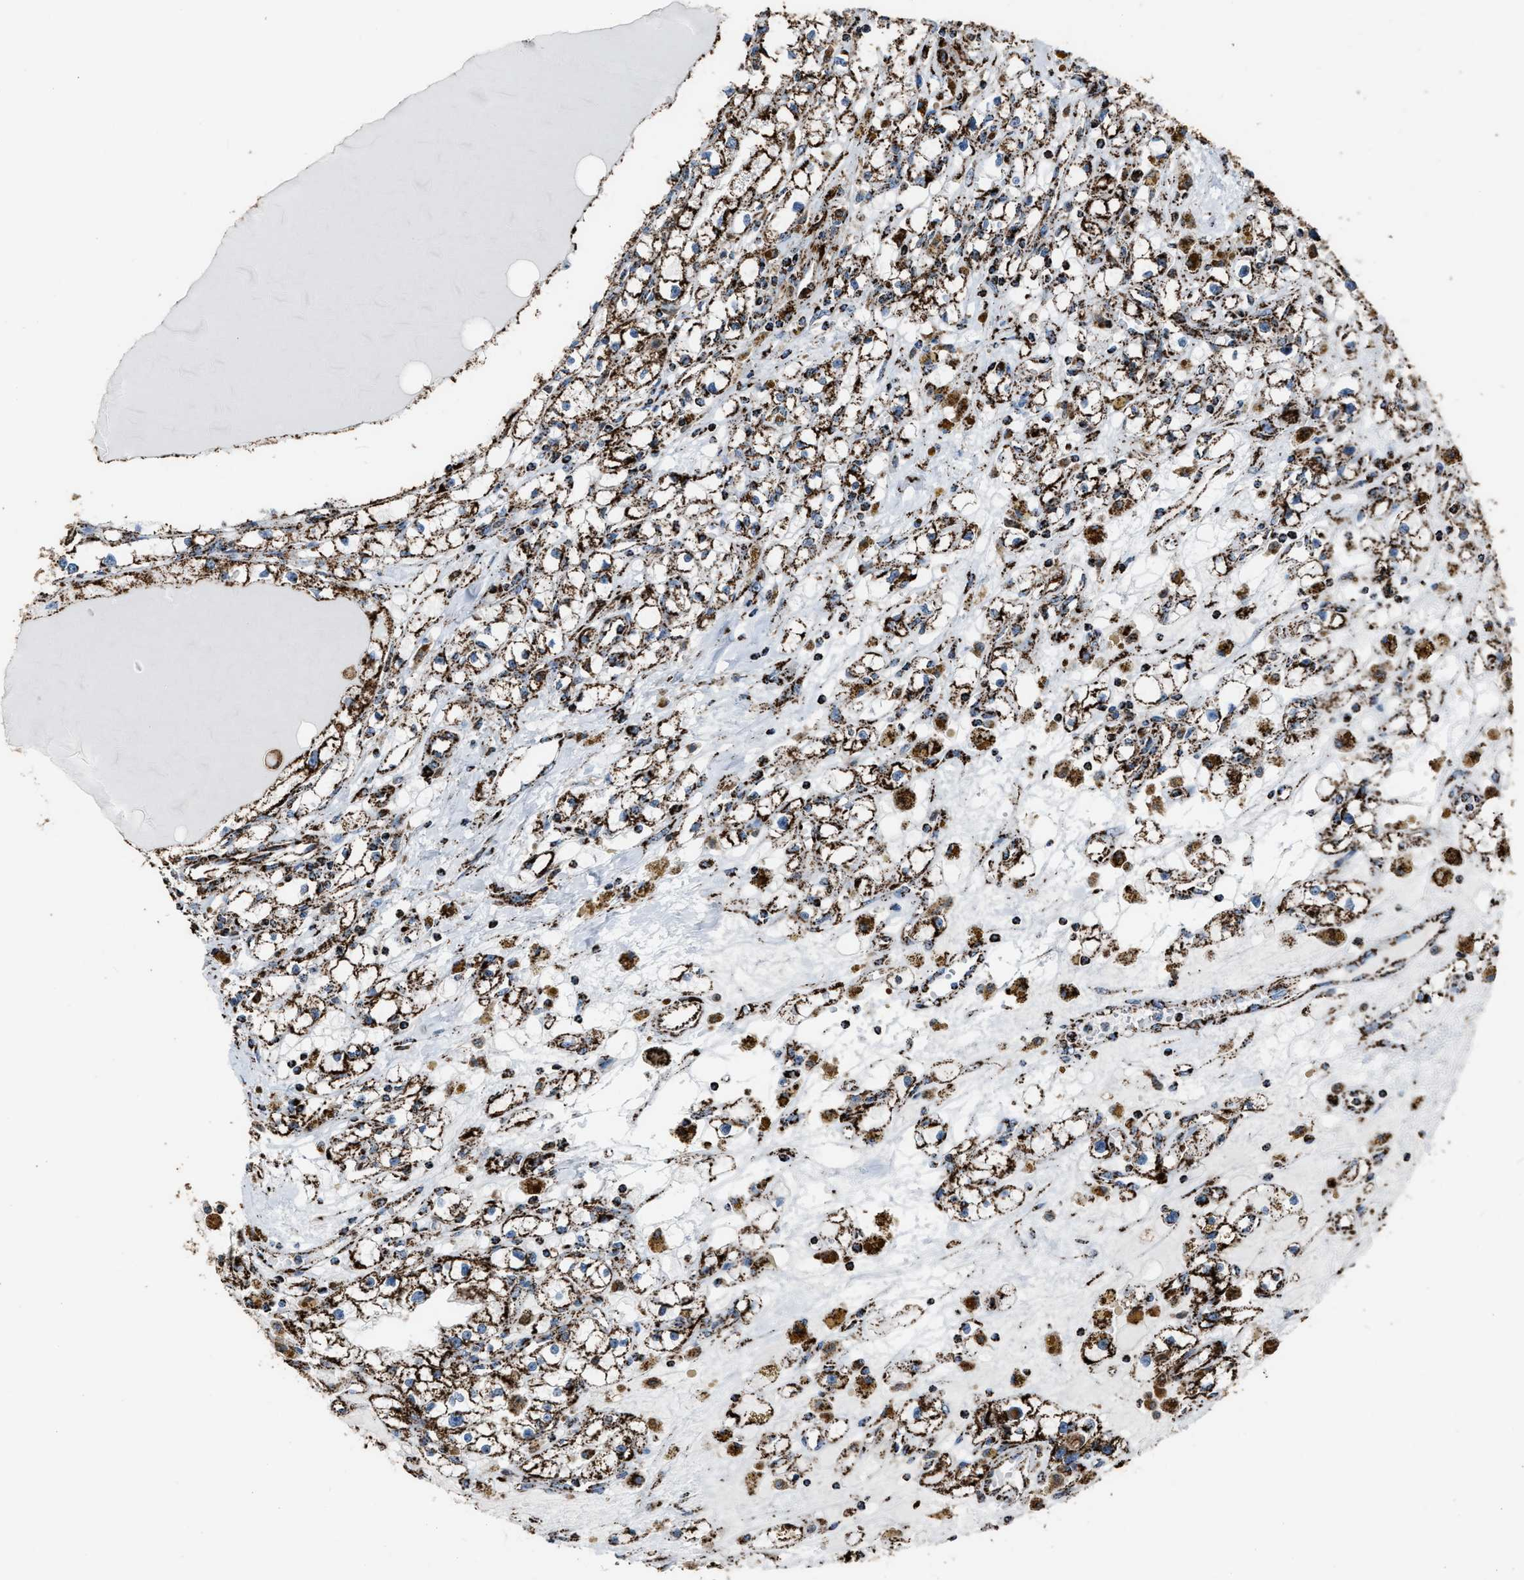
{"staining": {"intensity": "strong", "quantity": ">75%", "location": "cytoplasmic/membranous"}, "tissue": "renal cancer", "cell_type": "Tumor cells", "image_type": "cancer", "snomed": [{"axis": "morphology", "description": "Adenocarcinoma, NOS"}, {"axis": "topography", "description": "Kidney"}], "caption": "Immunohistochemical staining of human renal cancer (adenocarcinoma) exhibits high levels of strong cytoplasmic/membranous protein positivity in approximately >75% of tumor cells. The protein is stained brown, and the nuclei are stained in blue (DAB (3,3'-diaminobenzidine) IHC with brightfield microscopy, high magnification).", "gene": "MDH2", "patient": {"sex": "male", "age": 56}}